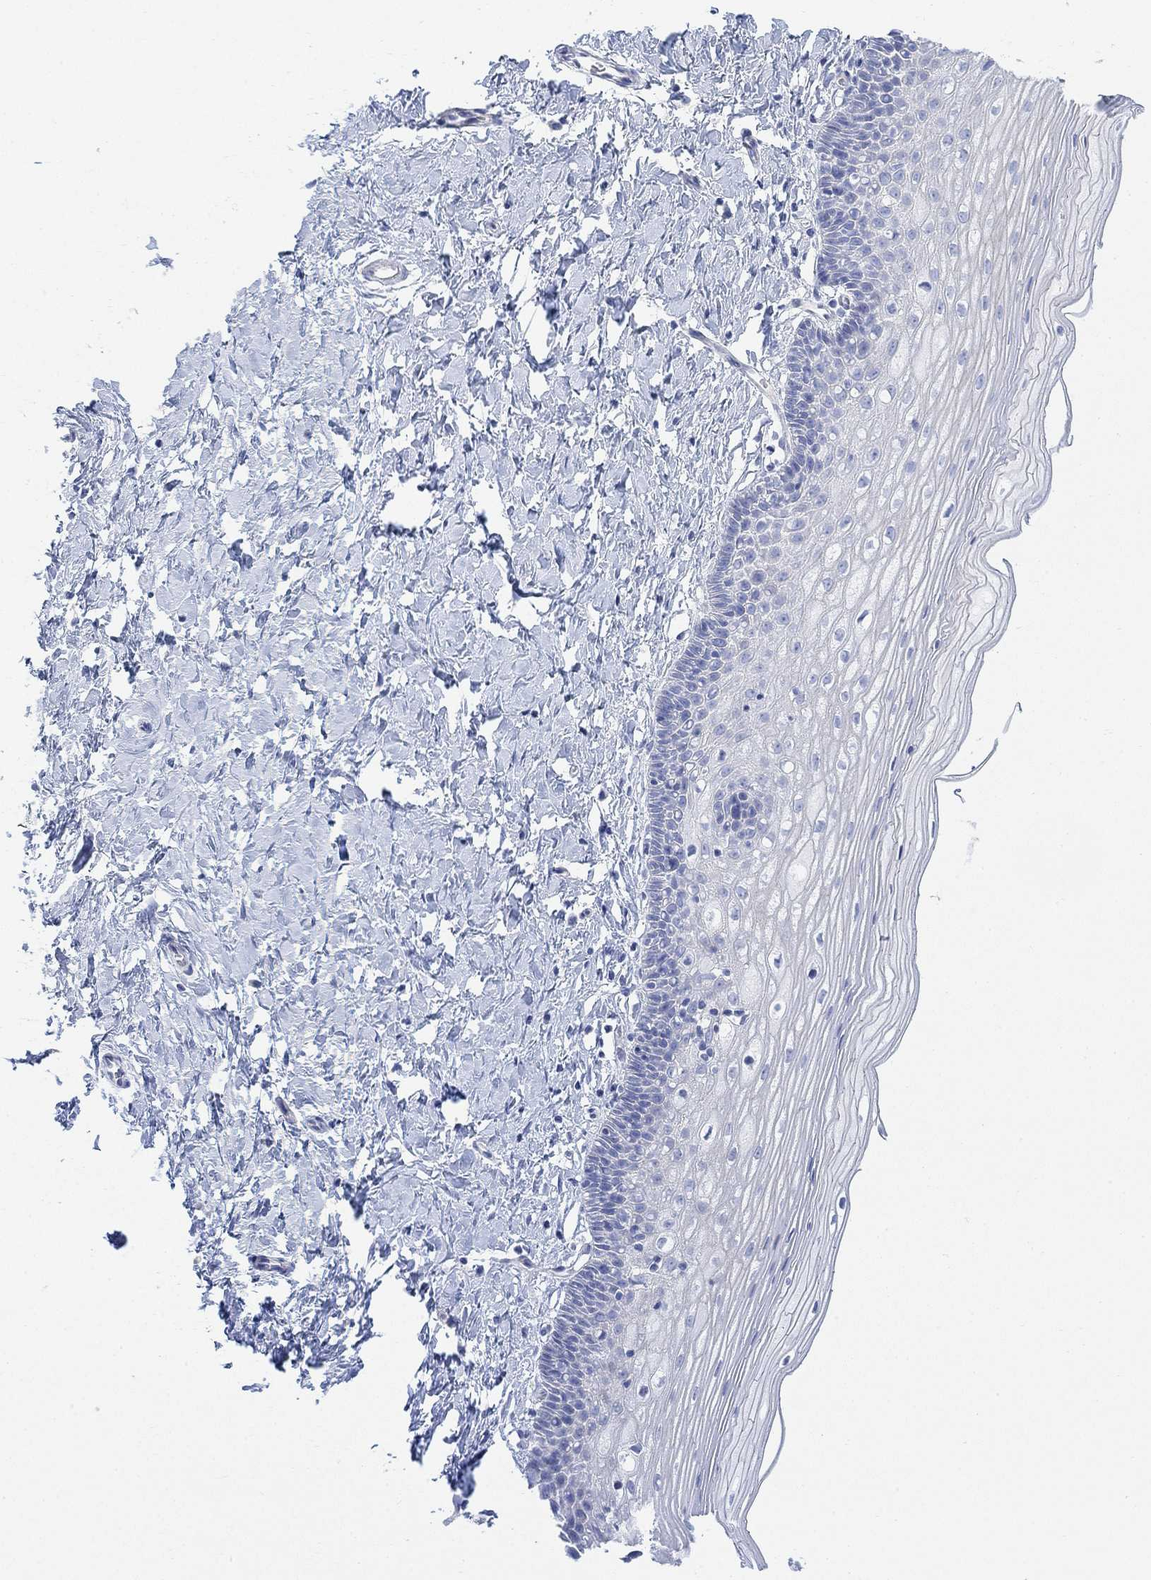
{"staining": {"intensity": "negative", "quantity": "none", "location": "none"}, "tissue": "cervix", "cell_type": "Glandular cells", "image_type": "normal", "snomed": [{"axis": "morphology", "description": "Normal tissue, NOS"}, {"axis": "topography", "description": "Cervix"}], "caption": "This is an immunohistochemistry photomicrograph of unremarkable human cervix. There is no positivity in glandular cells.", "gene": "TLDC2", "patient": {"sex": "female", "age": 37}}